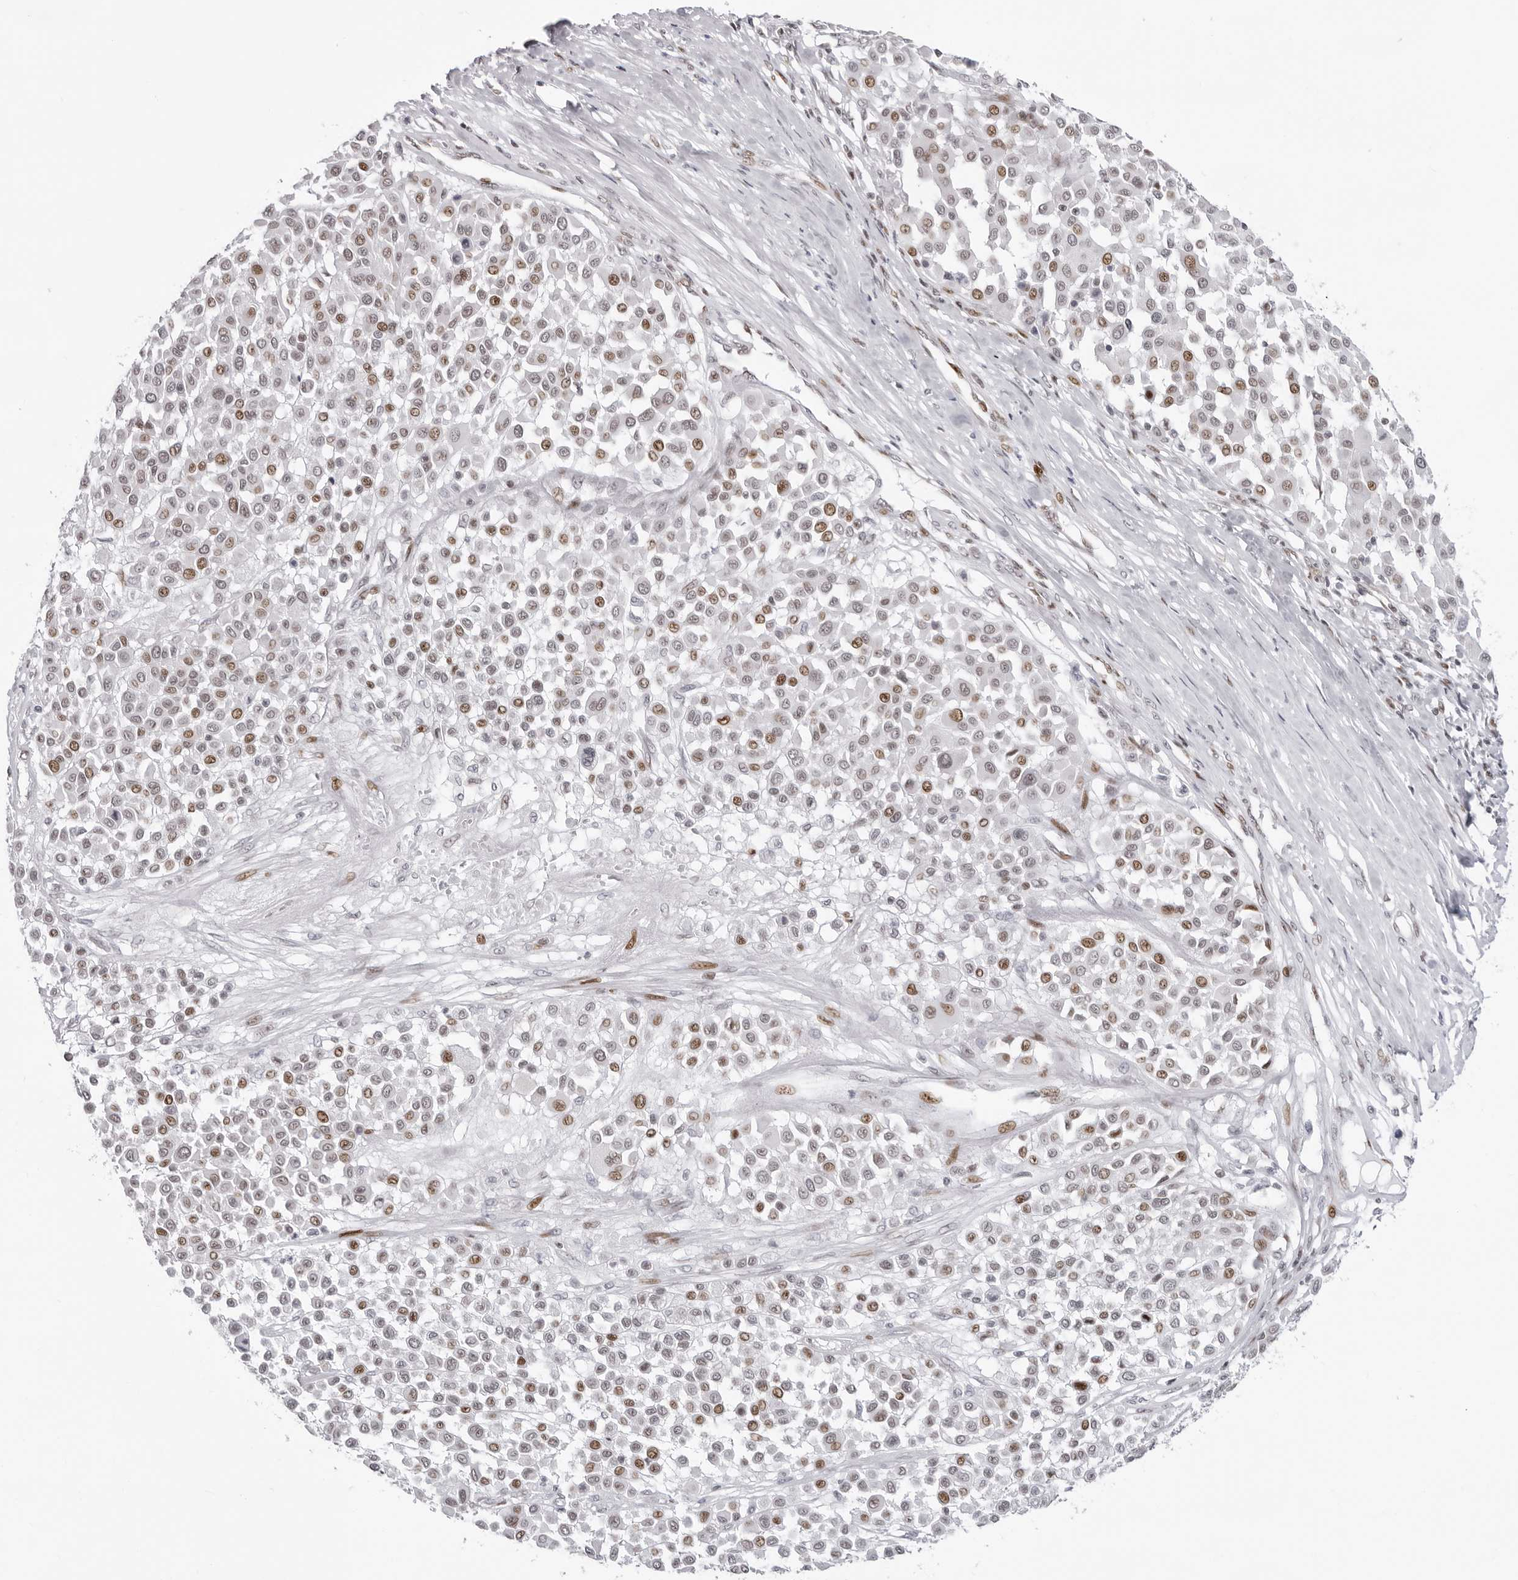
{"staining": {"intensity": "moderate", "quantity": "25%-75%", "location": "nuclear"}, "tissue": "melanoma", "cell_type": "Tumor cells", "image_type": "cancer", "snomed": [{"axis": "morphology", "description": "Malignant melanoma, Metastatic site"}, {"axis": "topography", "description": "Soft tissue"}], "caption": "This photomicrograph shows immunohistochemistry (IHC) staining of melanoma, with medium moderate nuclear staining in about 25%-75% of tumor cells.", "gene": "NTPCR", "patient": {"sex": "male", "age": 41}}